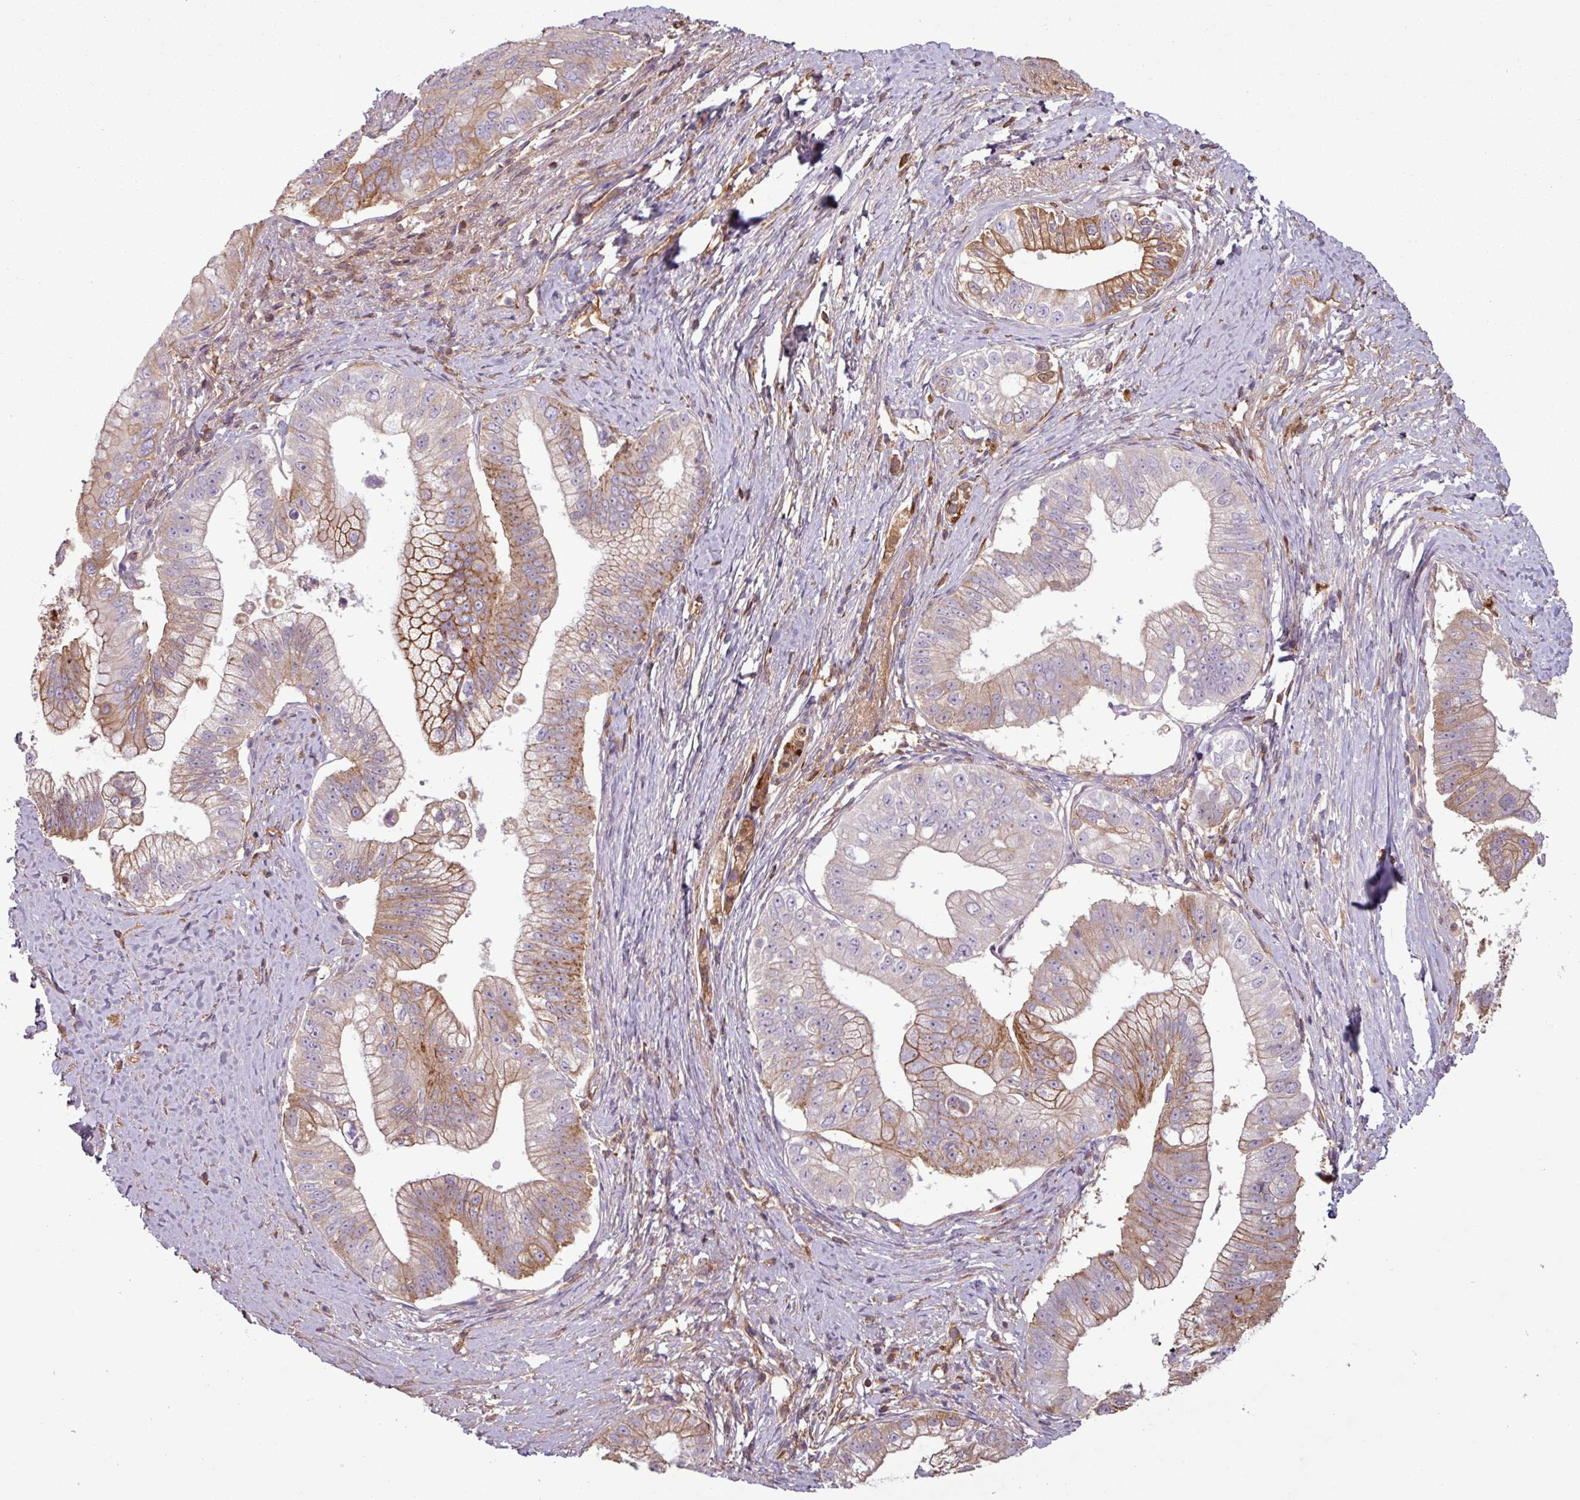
{"staining": {"intensity": "moderate", "quantity": "25%-75%", "location": "cytoplasmic/membranous"}, "tissue": "pancreatic cancer", "cell_type": "Tumor cells", "image_type": "cancer", "snomed": [{"axis": "morphology", "description": "Adenocarcinoma, NOS"}, {"axis": "topography", "description": "Pancreas"}], "caption": "A high-resolution image shows immunohistochemistry (IHC) staining of pancreatic cancer (adenocarcinoma), which exhibits moderate cytoplasmic/membranous expression in about 25%-75% of tumor cells.", "gene": "C4B", "patient": {"sex": "male", "age": 70}}